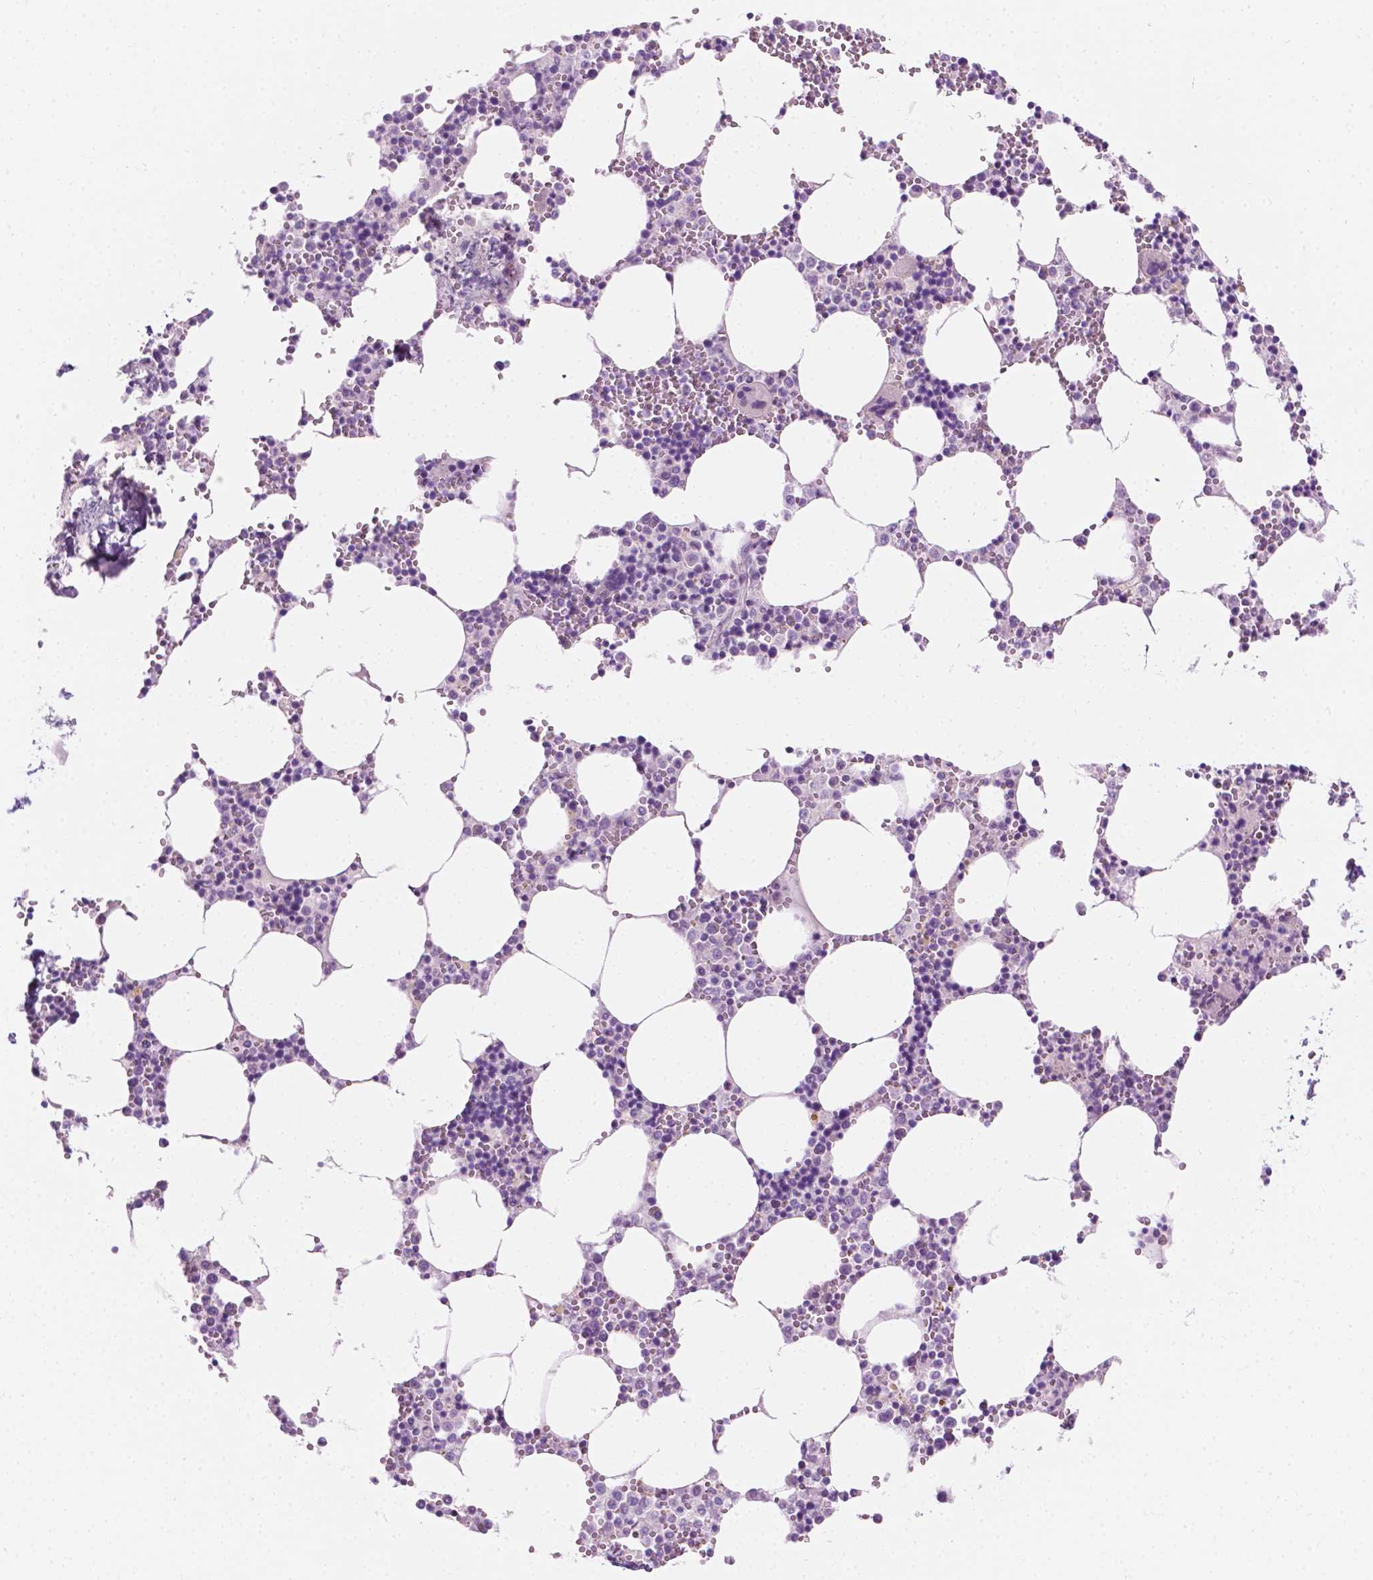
{"staining": {"intensity": "negative", "quantity": "none", "location": "none"}, "tissue": "bone marrow", "cell_type": "Hematopoietic cells", "image_type": "normal", "snomed": [{"axis": "morphology", "description": "Normal tissue, NOS"}, {"axis": "topography", "description": "Bone marrow"}], "caption": "This is an immunohistochemistry image of benign human bone marrow. There is no staining in hematopoietic cells.", "gene": "NOS1AP", "patient": {"sex": "male", "age": 54}}